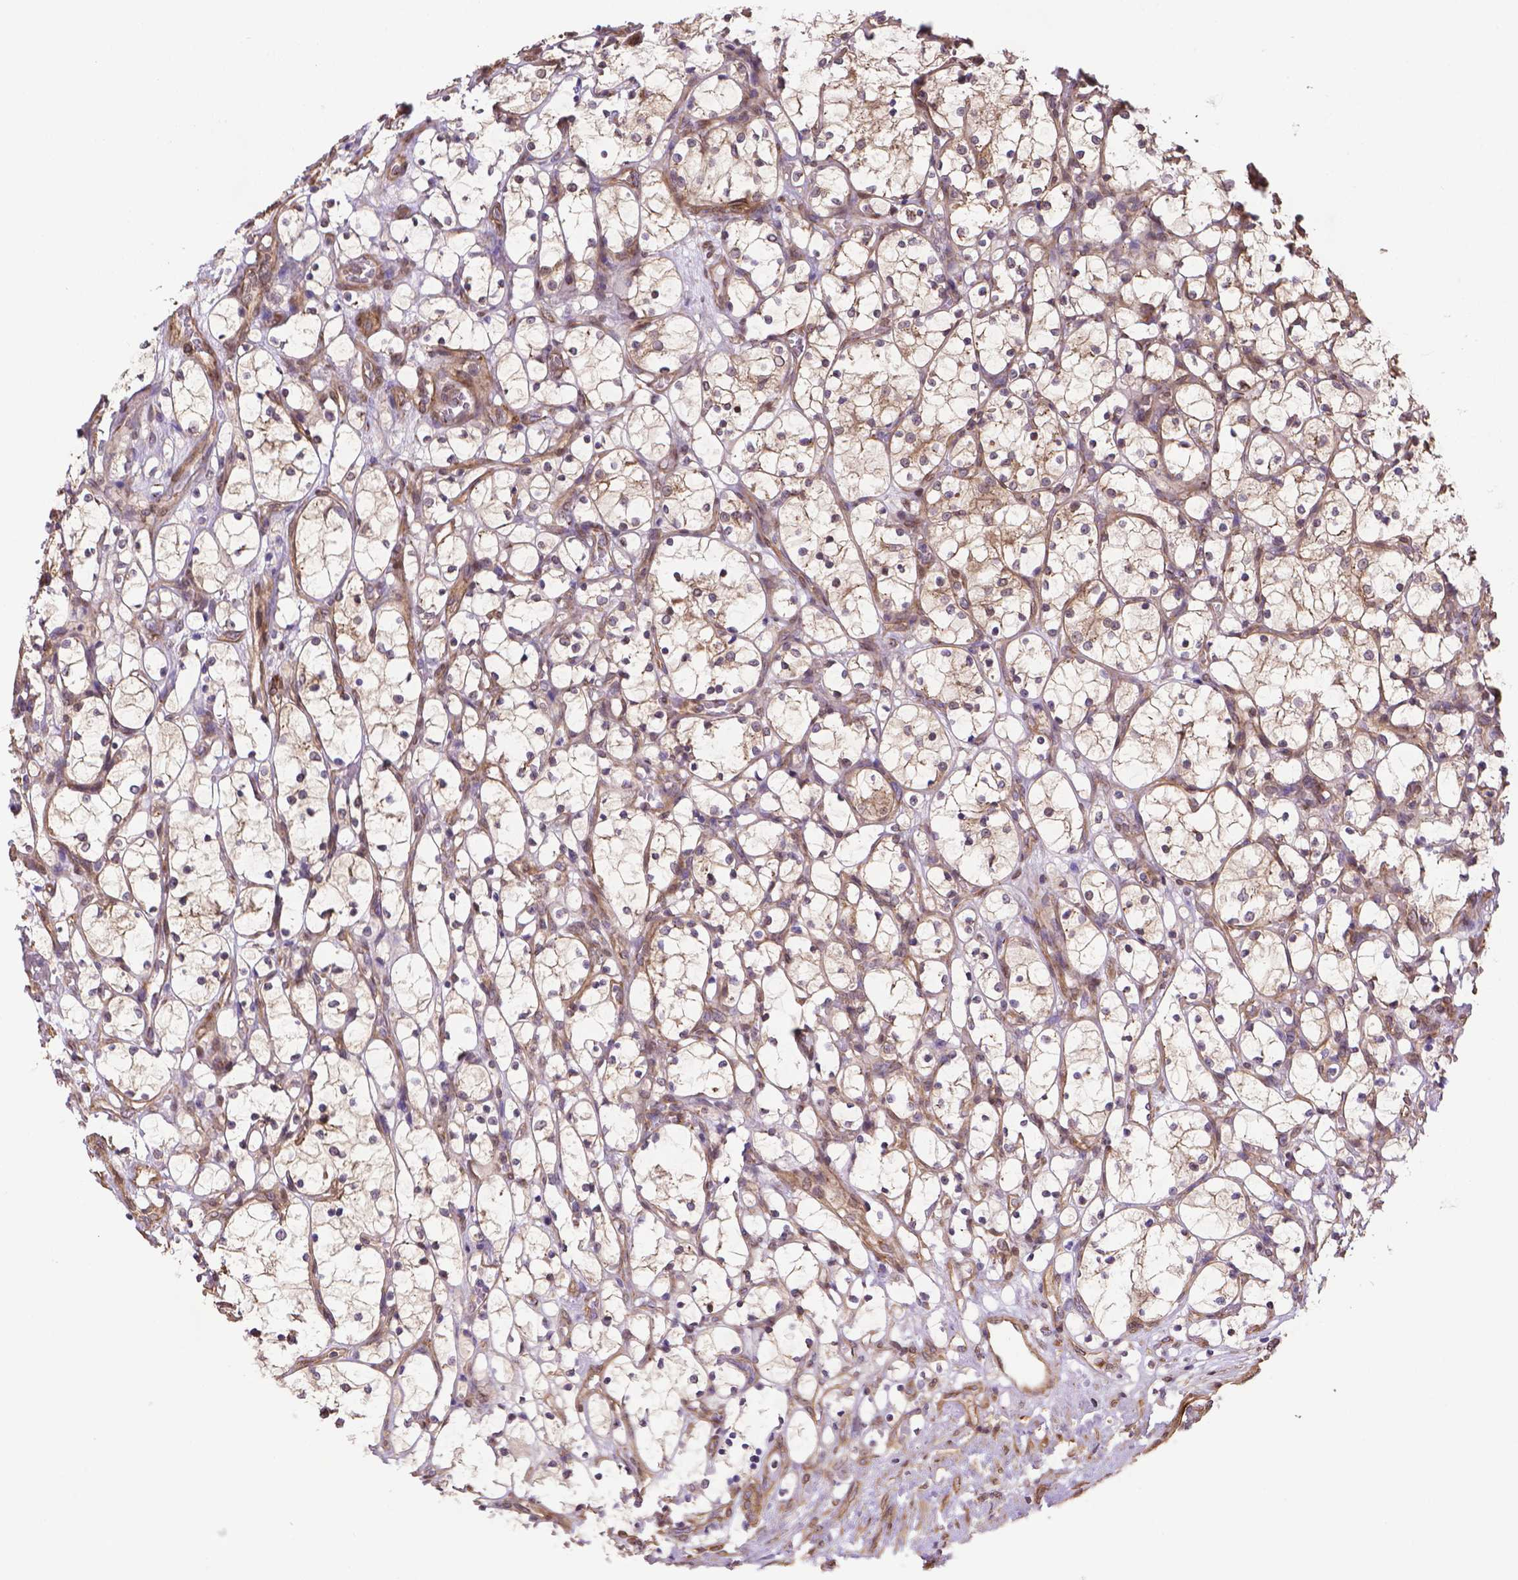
{"staining": {"intensity": "weak", "quantity": ">75%", "location": "cytoplasmic/membranous"}, "tissue": "renal cancer", "cell_type": "Tumor cells", "image_type": "cancer", "snomed": [{"axis": "morphology", "description": "Adenocarcinoma, NOS"}, {"axis": "topography", "description": "Kidney"}], "caption": "A low amount of weak cytoplasmic/membranous staining is identified in approximately >75% of tumor cells in renal adenocarcinoma tissue.", "gene": "YAP1", "patient": {"sex": "female", "age": 69}}